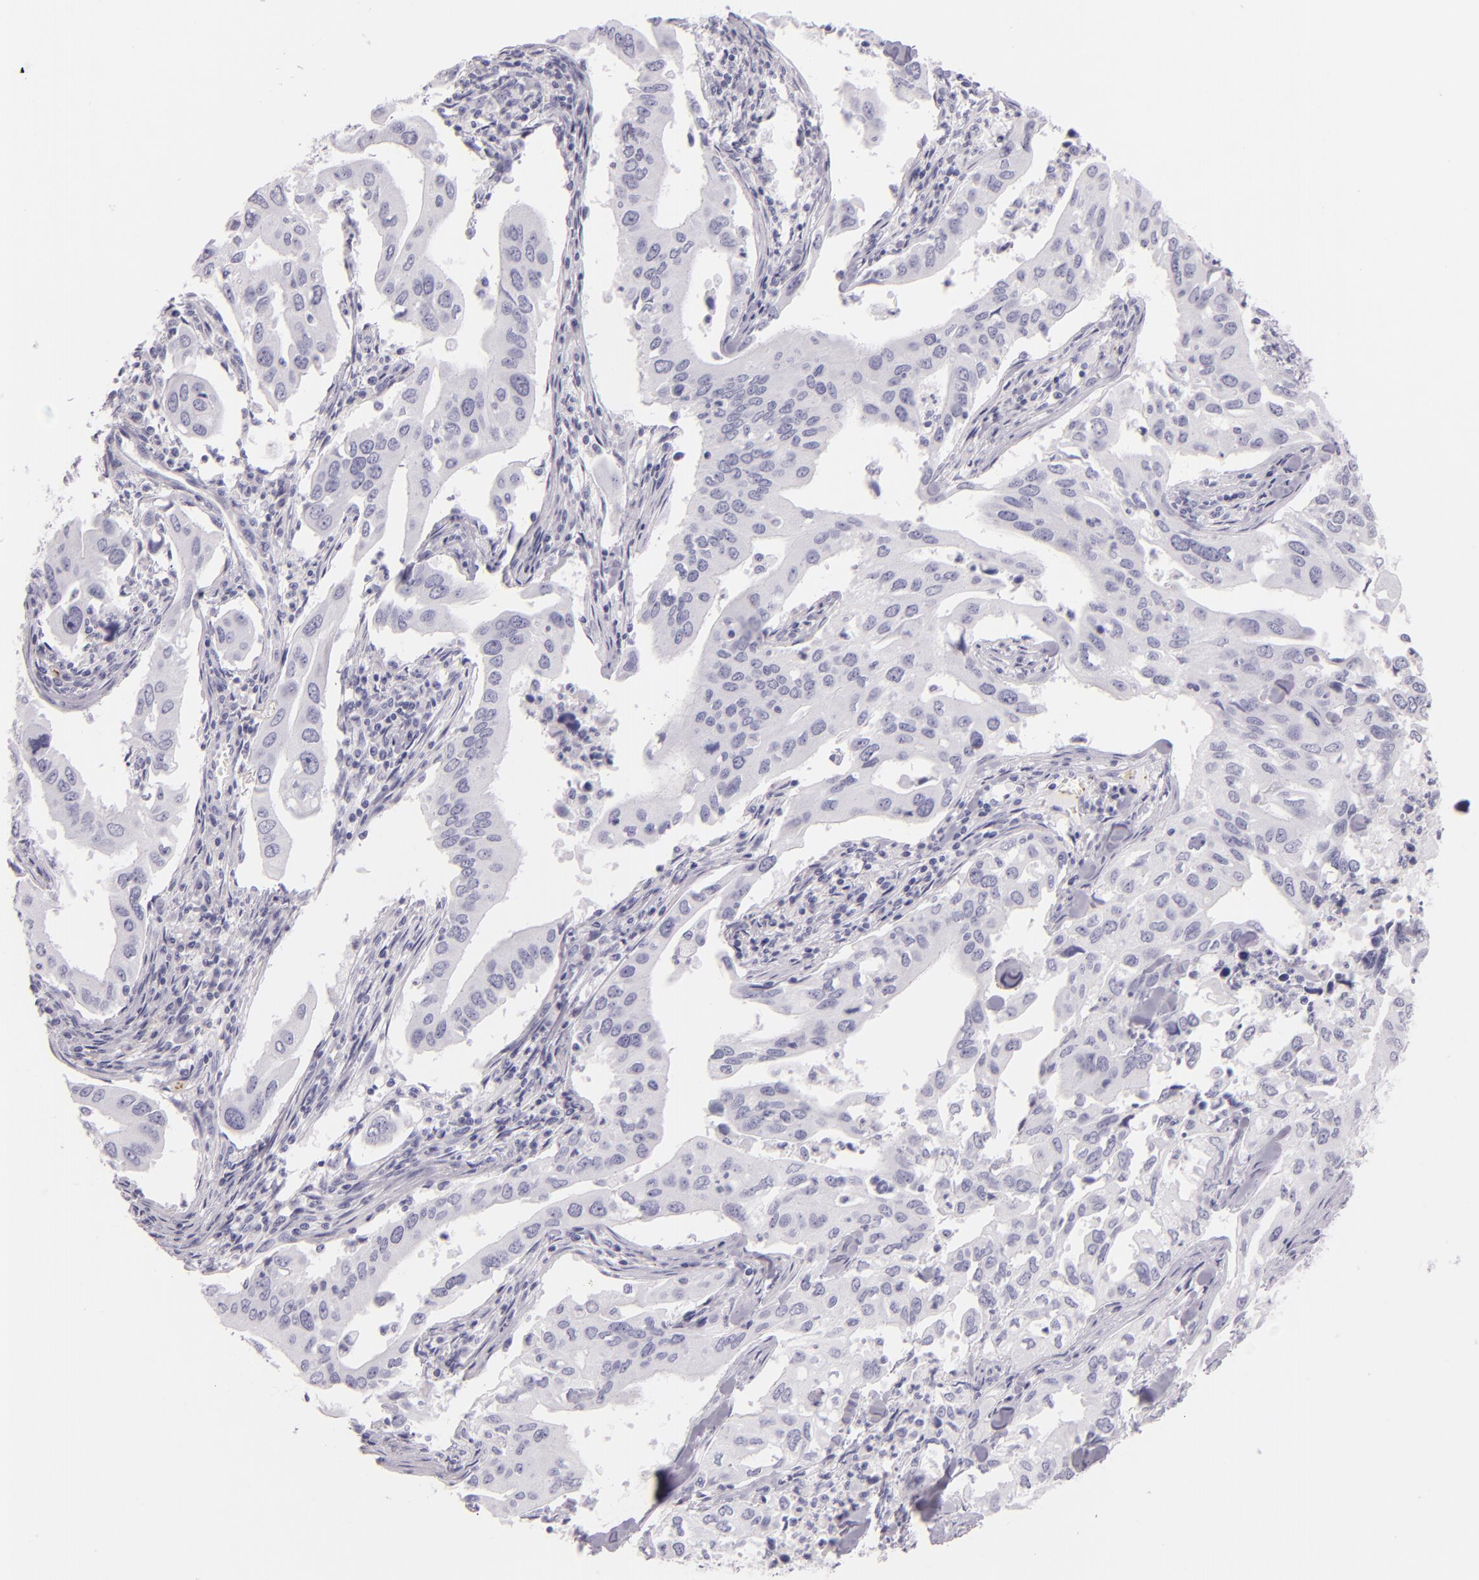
{"staining": {"intensity": "negative", "quantity": "none", "location": "none"}, "tissue": "lung cancer", "cell_type": "Tumor cells", "image_type": "cancer", "snomed": [{"axis": "morphology", "description": "Adenocarcinoma, NOS"}, {"axis": "topography", "description": "Lung"}], "caption": "Lung cancer (adenocarcinoma) was stained to show a protein in brown. There is no significant staining in tumor cells.", "gene": "SELP", "patient": {"sex": "male", "age": 48}}